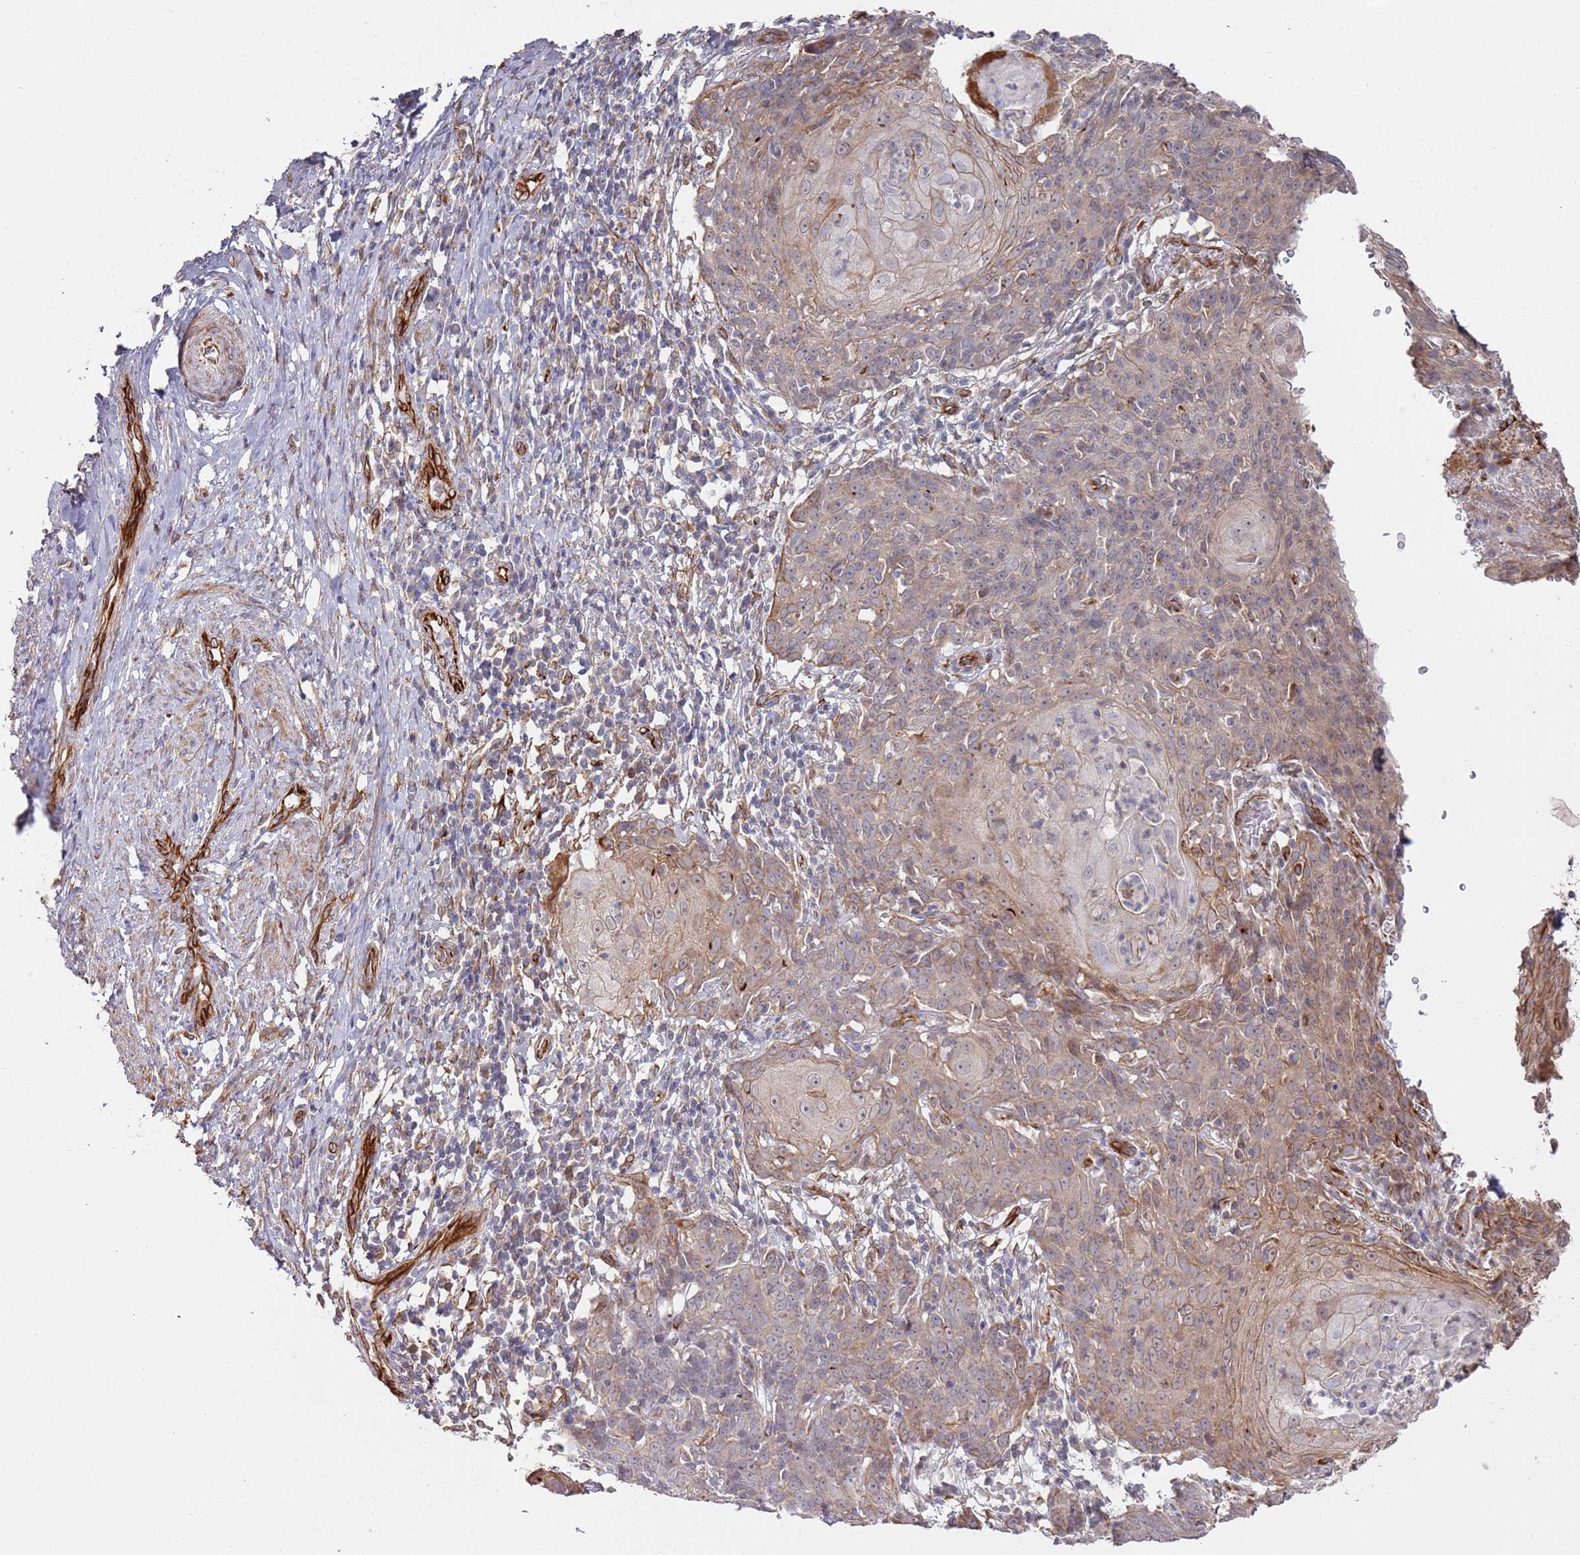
{"staining": {"intensity": "weak", "quantity": "25%-75%", "location": "cytoplasmic/membranous"}, "tissue": "cervical cancer", "cell_type": "Tumor cells", "image_type": "cancer", "snomed": [{"axis": "morphology", "description": "Squamous cell carcinoma, NOS"}, {"axis": "topography", "description": "Cervix"}], "caption": "Tumor cells show weak cytoplasmic/membranous expression in approximately 25%-75% of cells in cervical cancer (squamous cell carcinoma). (DAB IHC with brightfield microscopy, high magnification).", "gene": "PHF21A", "patient": {"sex": "female", "age": 50}}